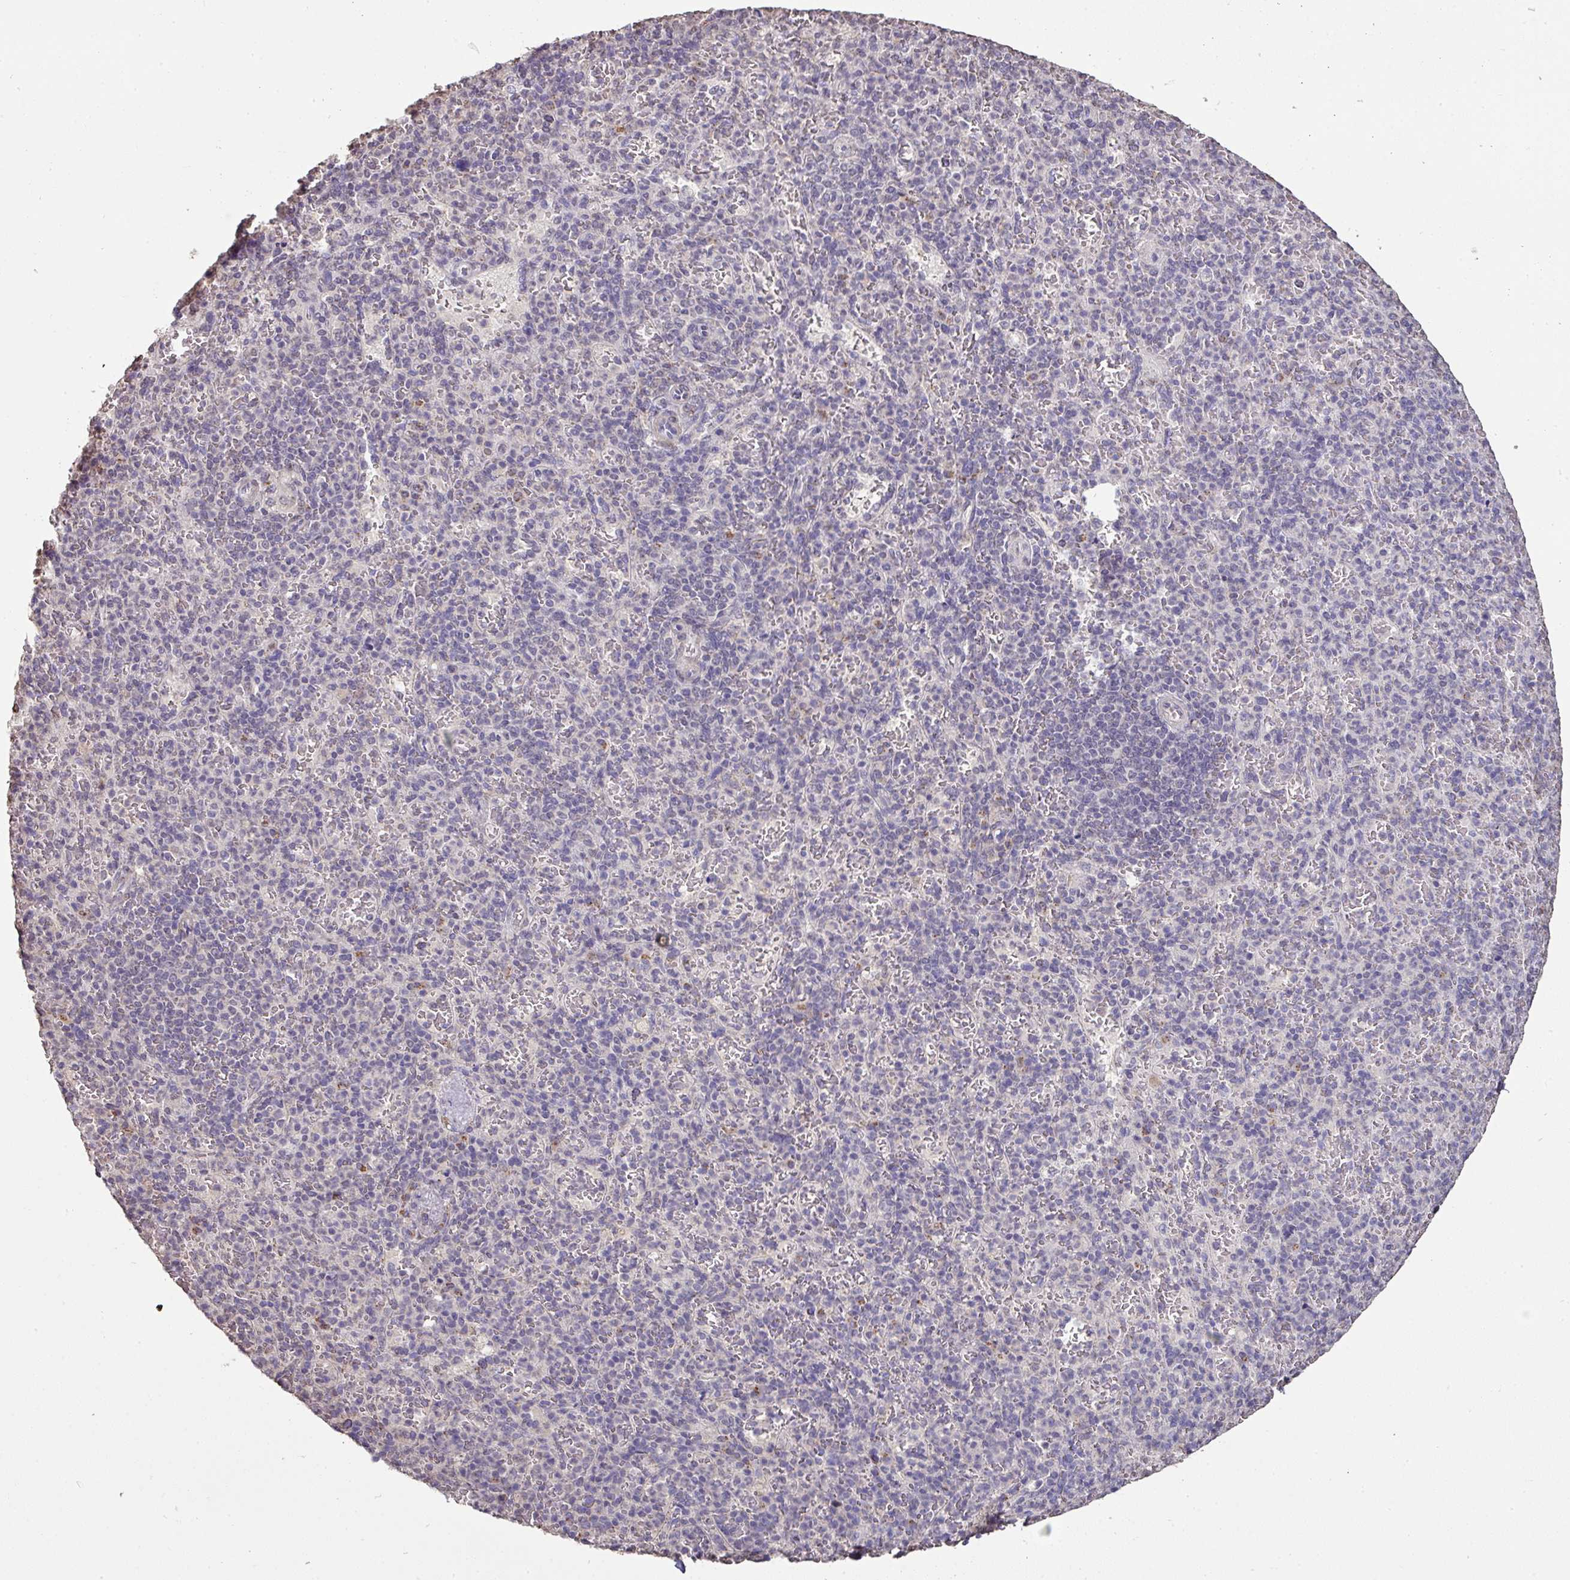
{"staining": {"intensity": "negative", "quantity": "none", "location": "none"}, "tissue": "spleen", "cell_type": "Cells in red pulp", "image_type": "normal", "snomed": [{"axis": "morphology", "description": "Normal tissue, NOS"}, {"axis": "topography", "description": "Spleen"}], "caption": "This is a micrograph of IHC staining of benign spleen, which shows no expression in cells in red pulp.", "gene": "JPH2", "patient": {"sex": "female", "age": 74}}